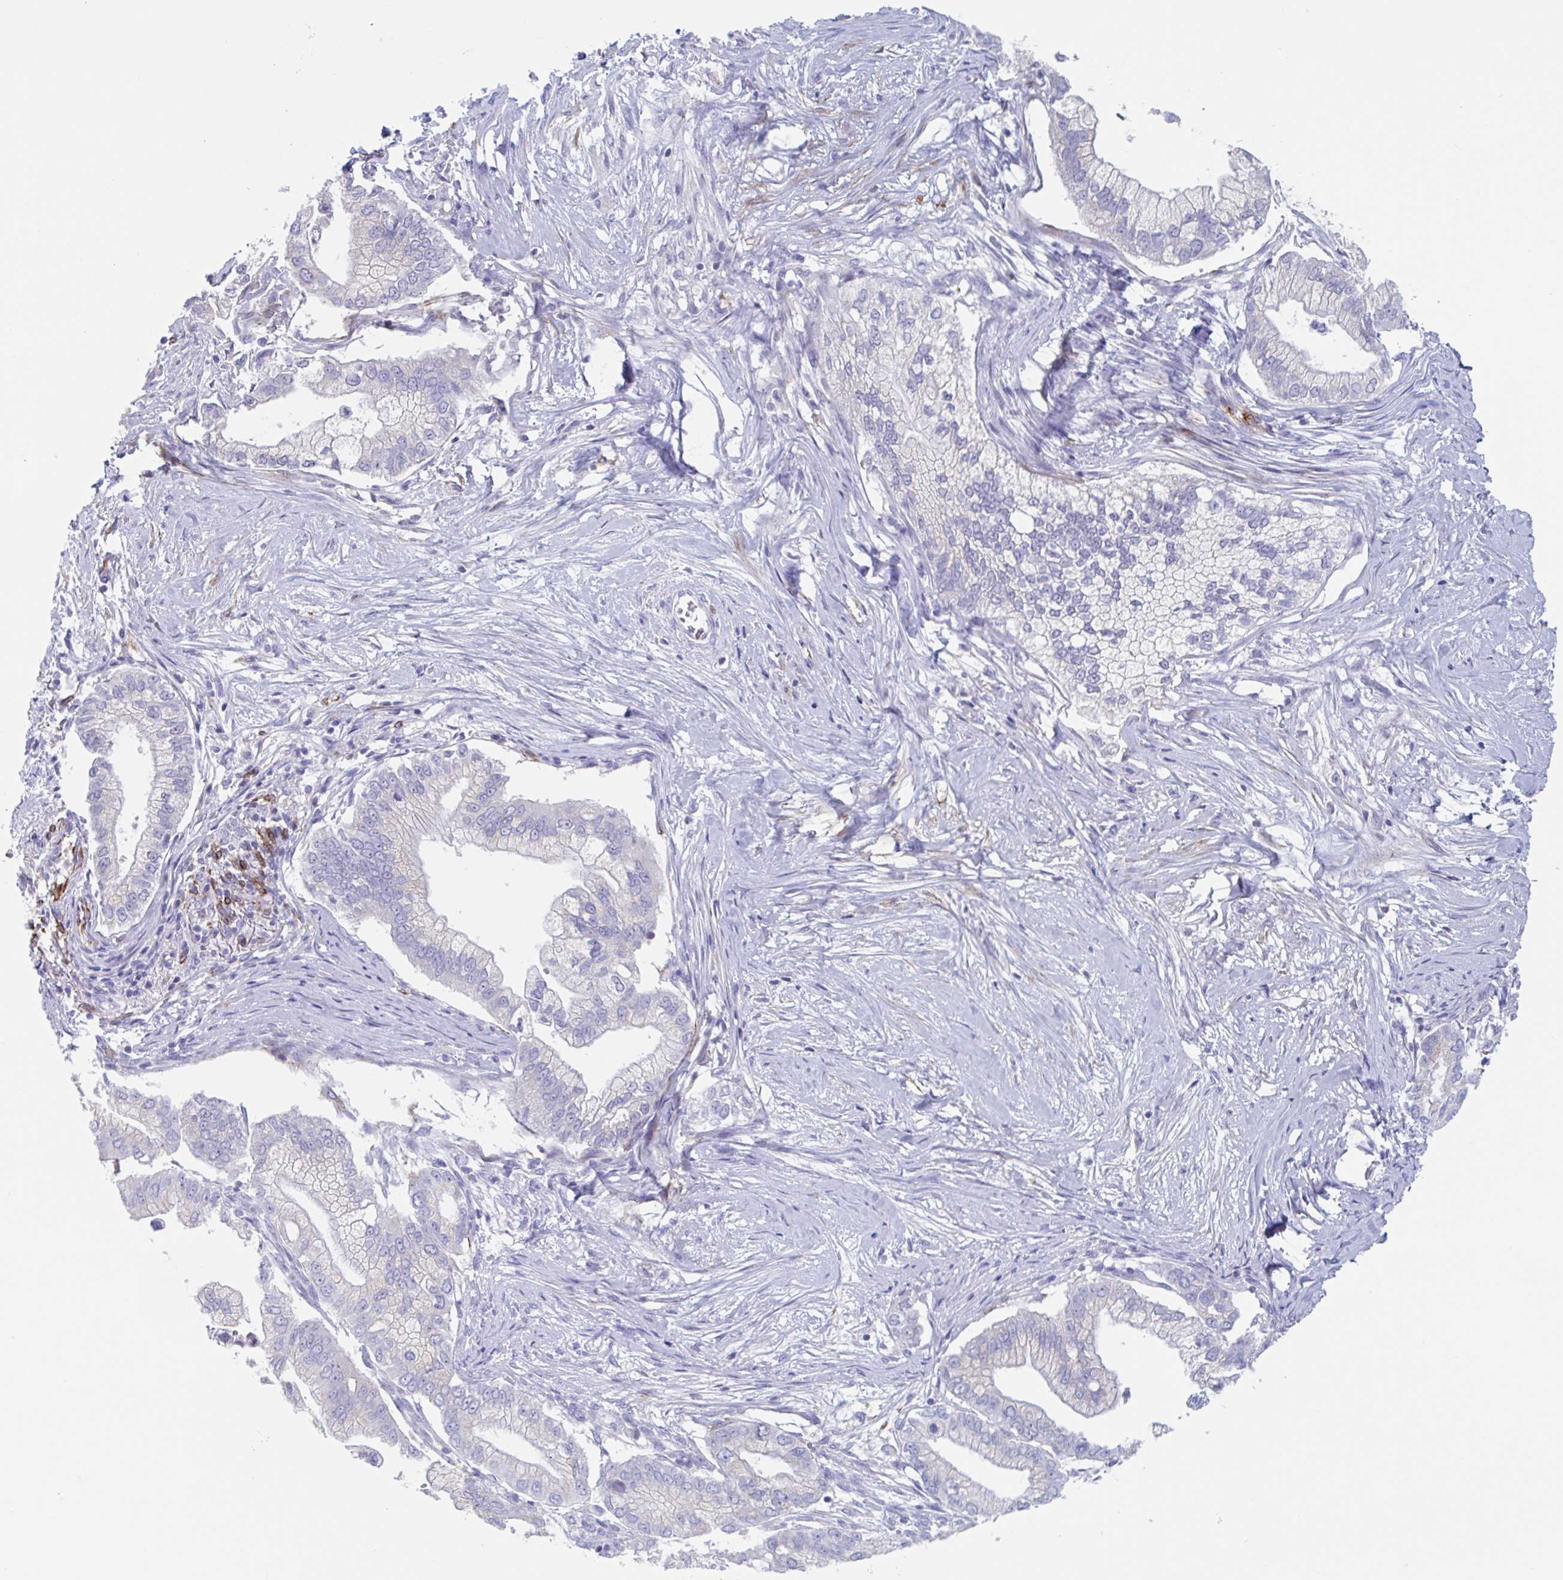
{"staining": {"intensity": "negative", "quantity": "none", "location": "none"}, "tissue": "pancreatic cancer", "cell_type": "Tumor cells", "image_type": "cancer", "snomed": [{"axis": "morphology", "description": "Adenocarcinoma, NOS"}, {"axis": "topography", "description": "Pancreas"}], "caption": "Protein analysis of pancreatic adenocarcinoma demonstrates no significant expression in tumor cells.", "gene": "ZNHIT2", "patient": {"sex": "male", "age": 70}}